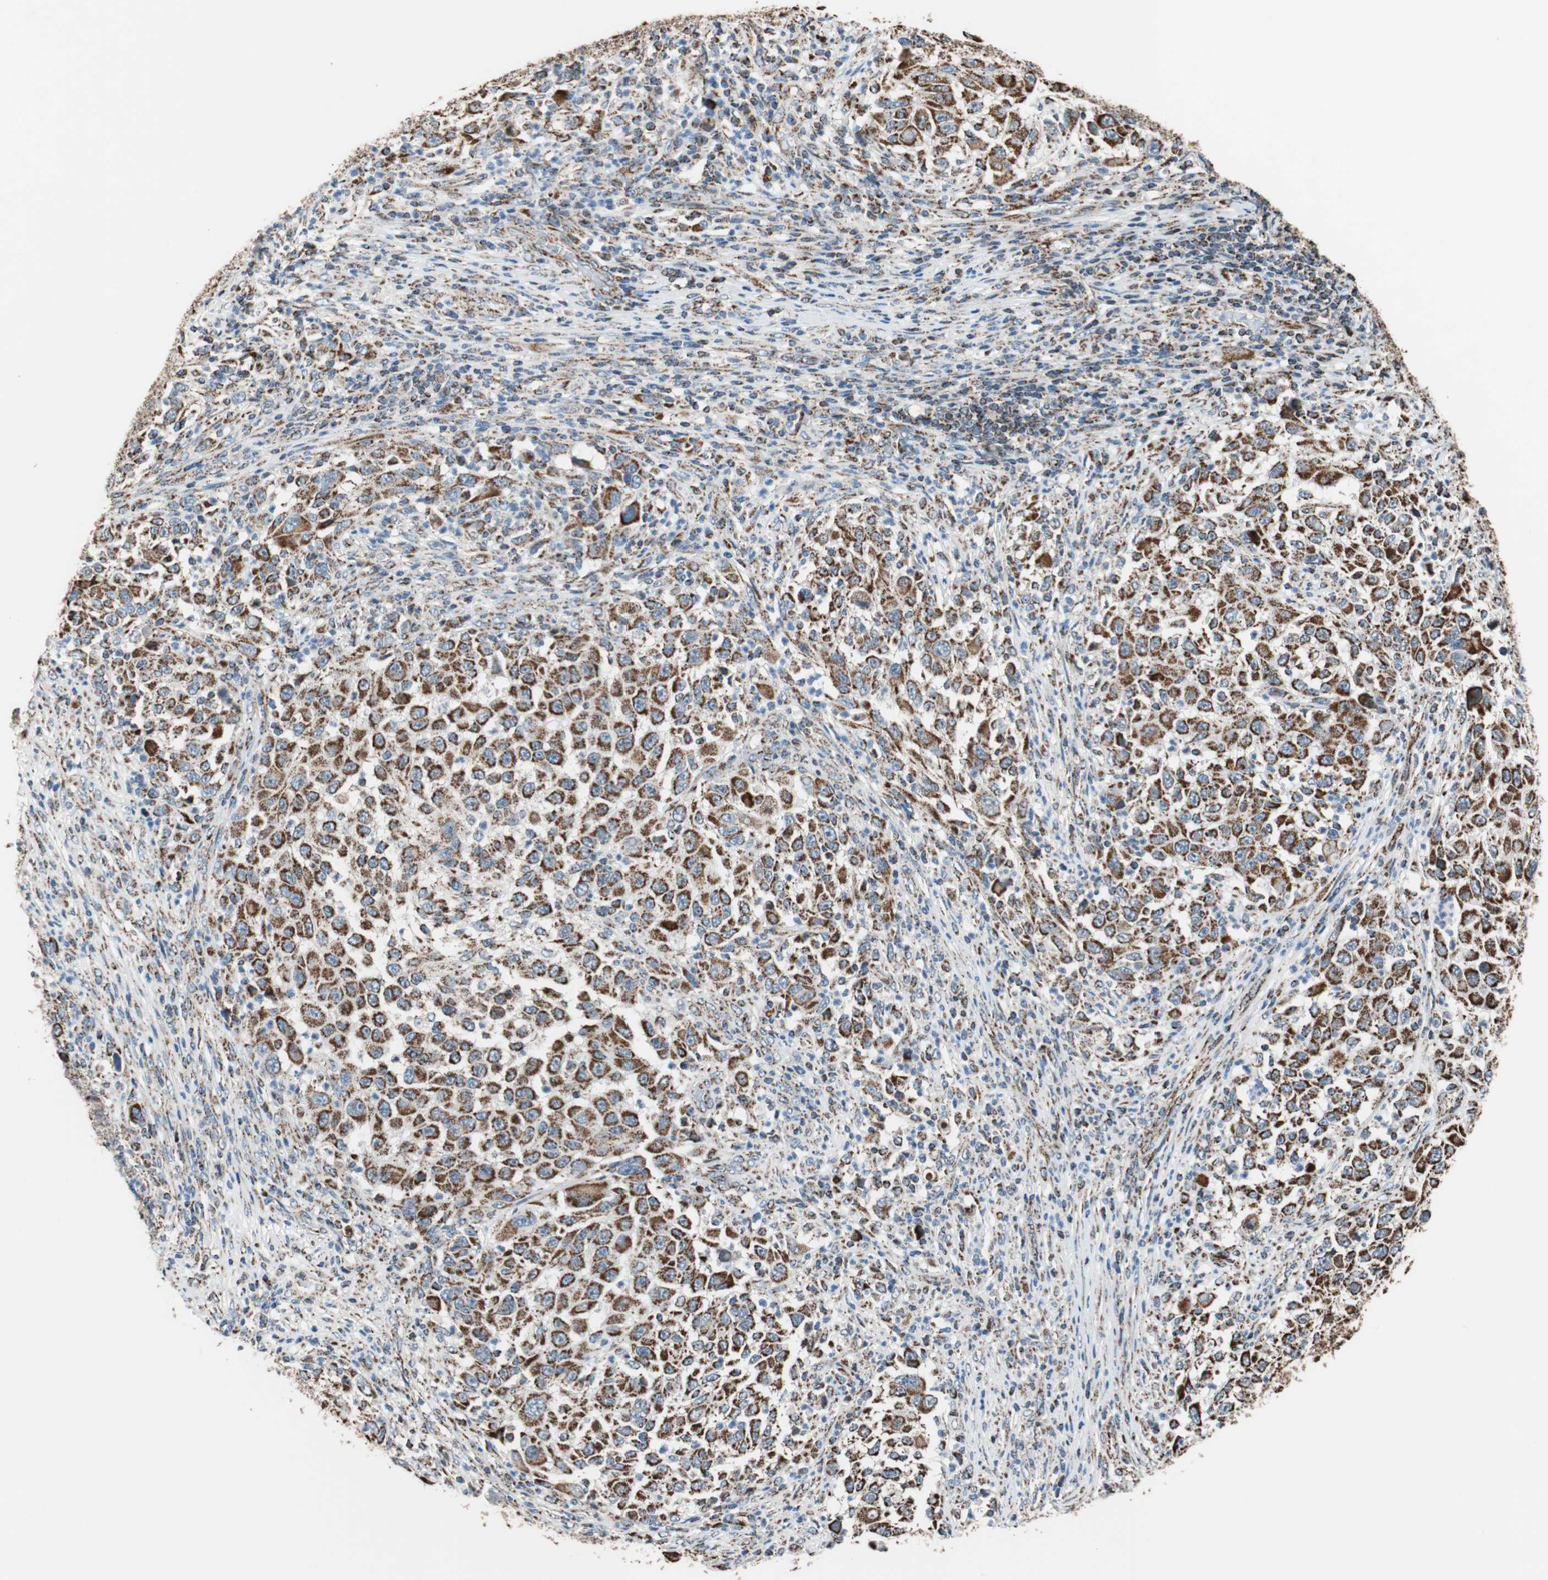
{"staining": {"intensity": "strong", "quantity": ">75%", "location": "cytoplasmic/membranous"}, "tissue": "melanoma", "cell_type": "Tumor cells", "image_type": "cancer", "snomed": [{"axis": "morphology", "description": "Malignant melanoma, Metastatic site"}, {"axis": "topography", "description": "Lymph node"}], "caption": "Strong cytoplasmic/membranous staining is seen in approximately >75% of tumor cells in malignant melanoma (metastatic site). The staining was performed using DAB, with brown indicating positive protein expression. Nuclei are stained blue with hematoxylin.", "gene": "PCSK4", "patient": {"sex": "male", "age": 61}}